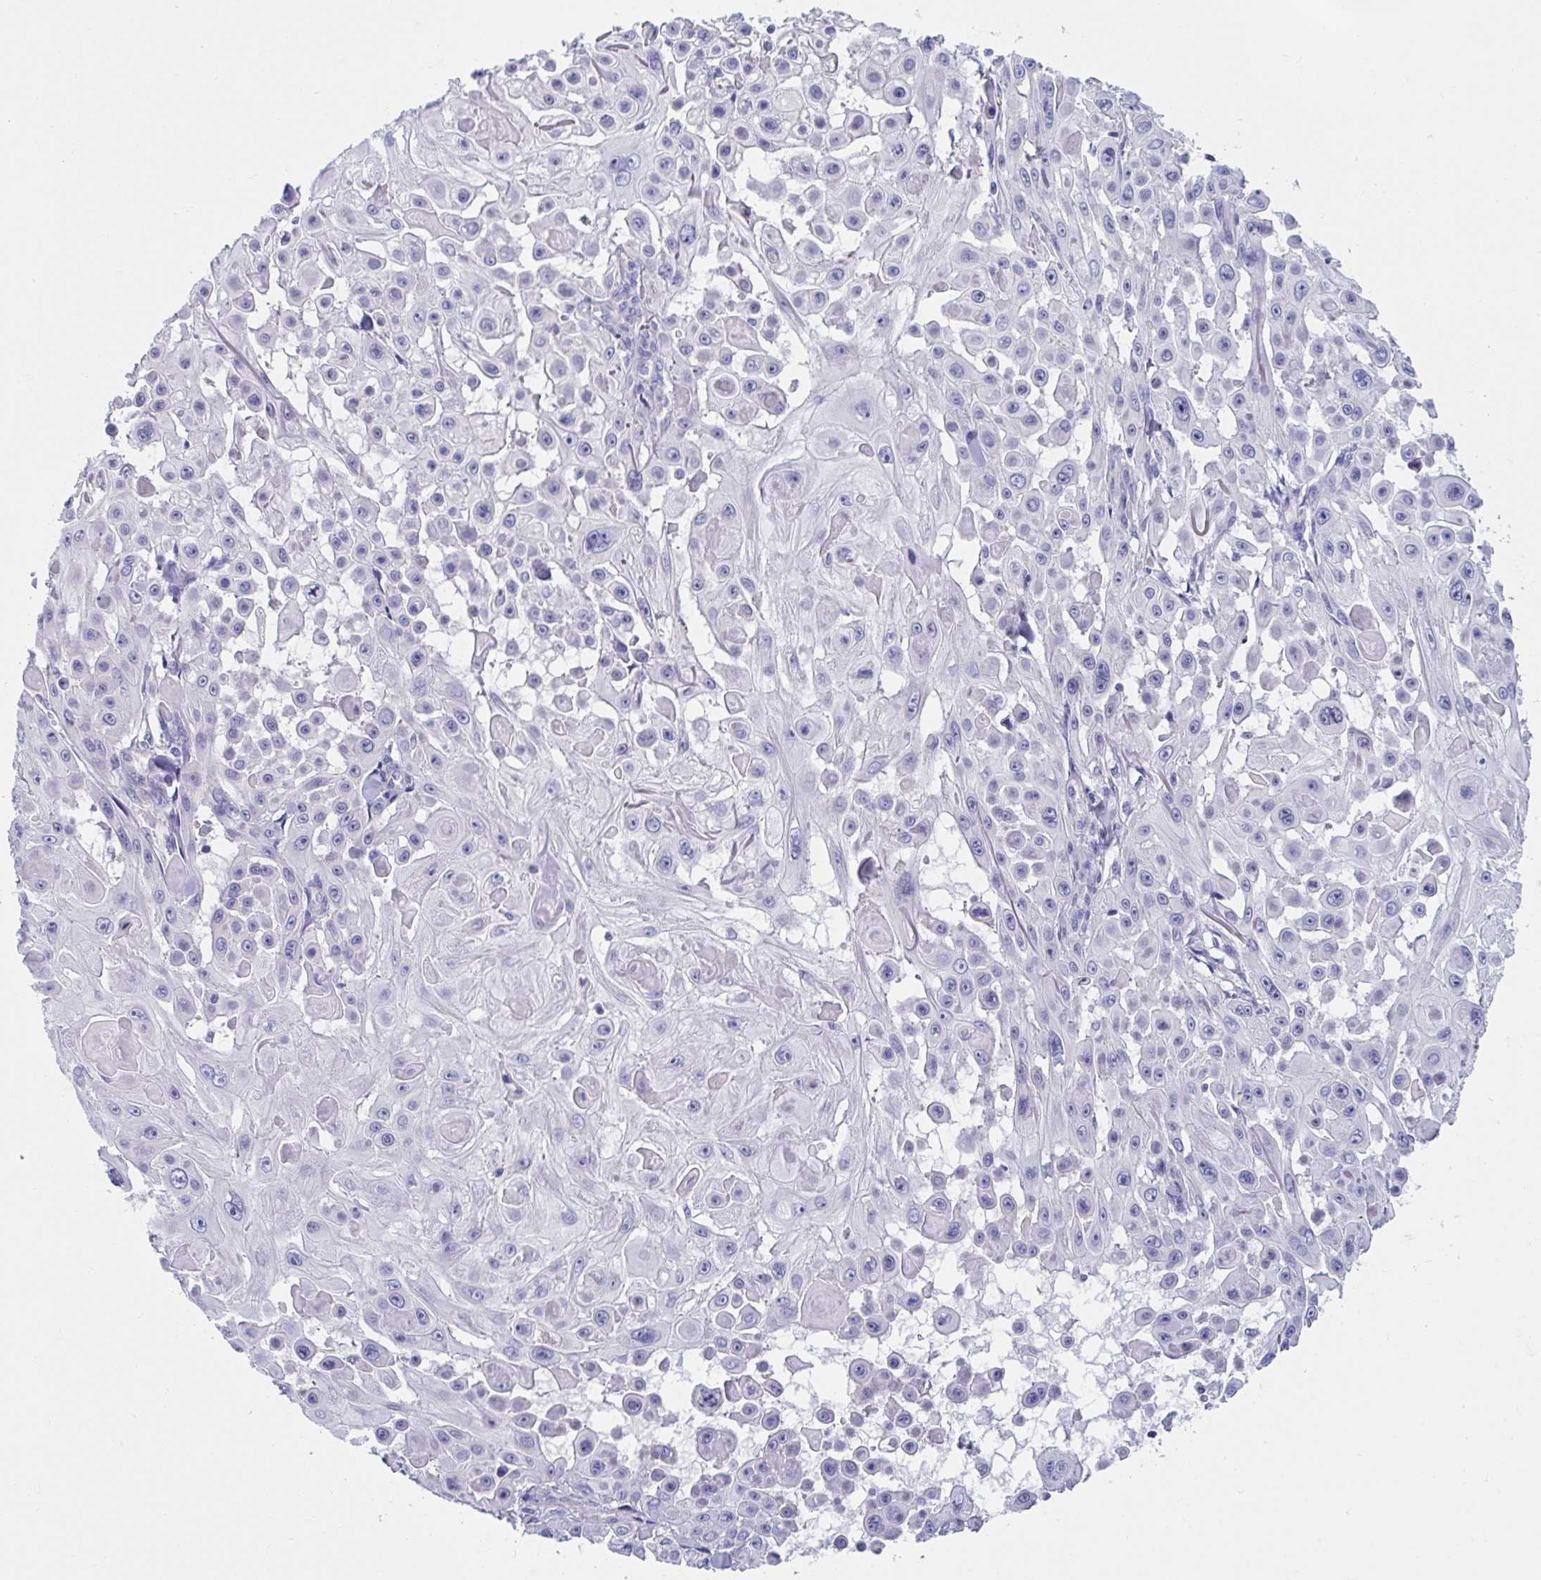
{"staining": {"intensity": "negative", "quantity": "none", "location": "none"}, "tissue": "skin cancer", "cell_type": "Tumor cells", "image_type": "cancer", "snomed": [{"axis": "morphology", "description": "Squamous cell carcinoma, NOS"}, {"axis": "topography", "description": "Skin"}], "caption": "Immunohistochemistry (IHC) micrograph of skin cancer (squamous cell carcinoma) stained for a protein (brown), which shows no staining in tumor cells.", "gene": "TTC30B", "patient": {"sex": "male", "age": 91}}